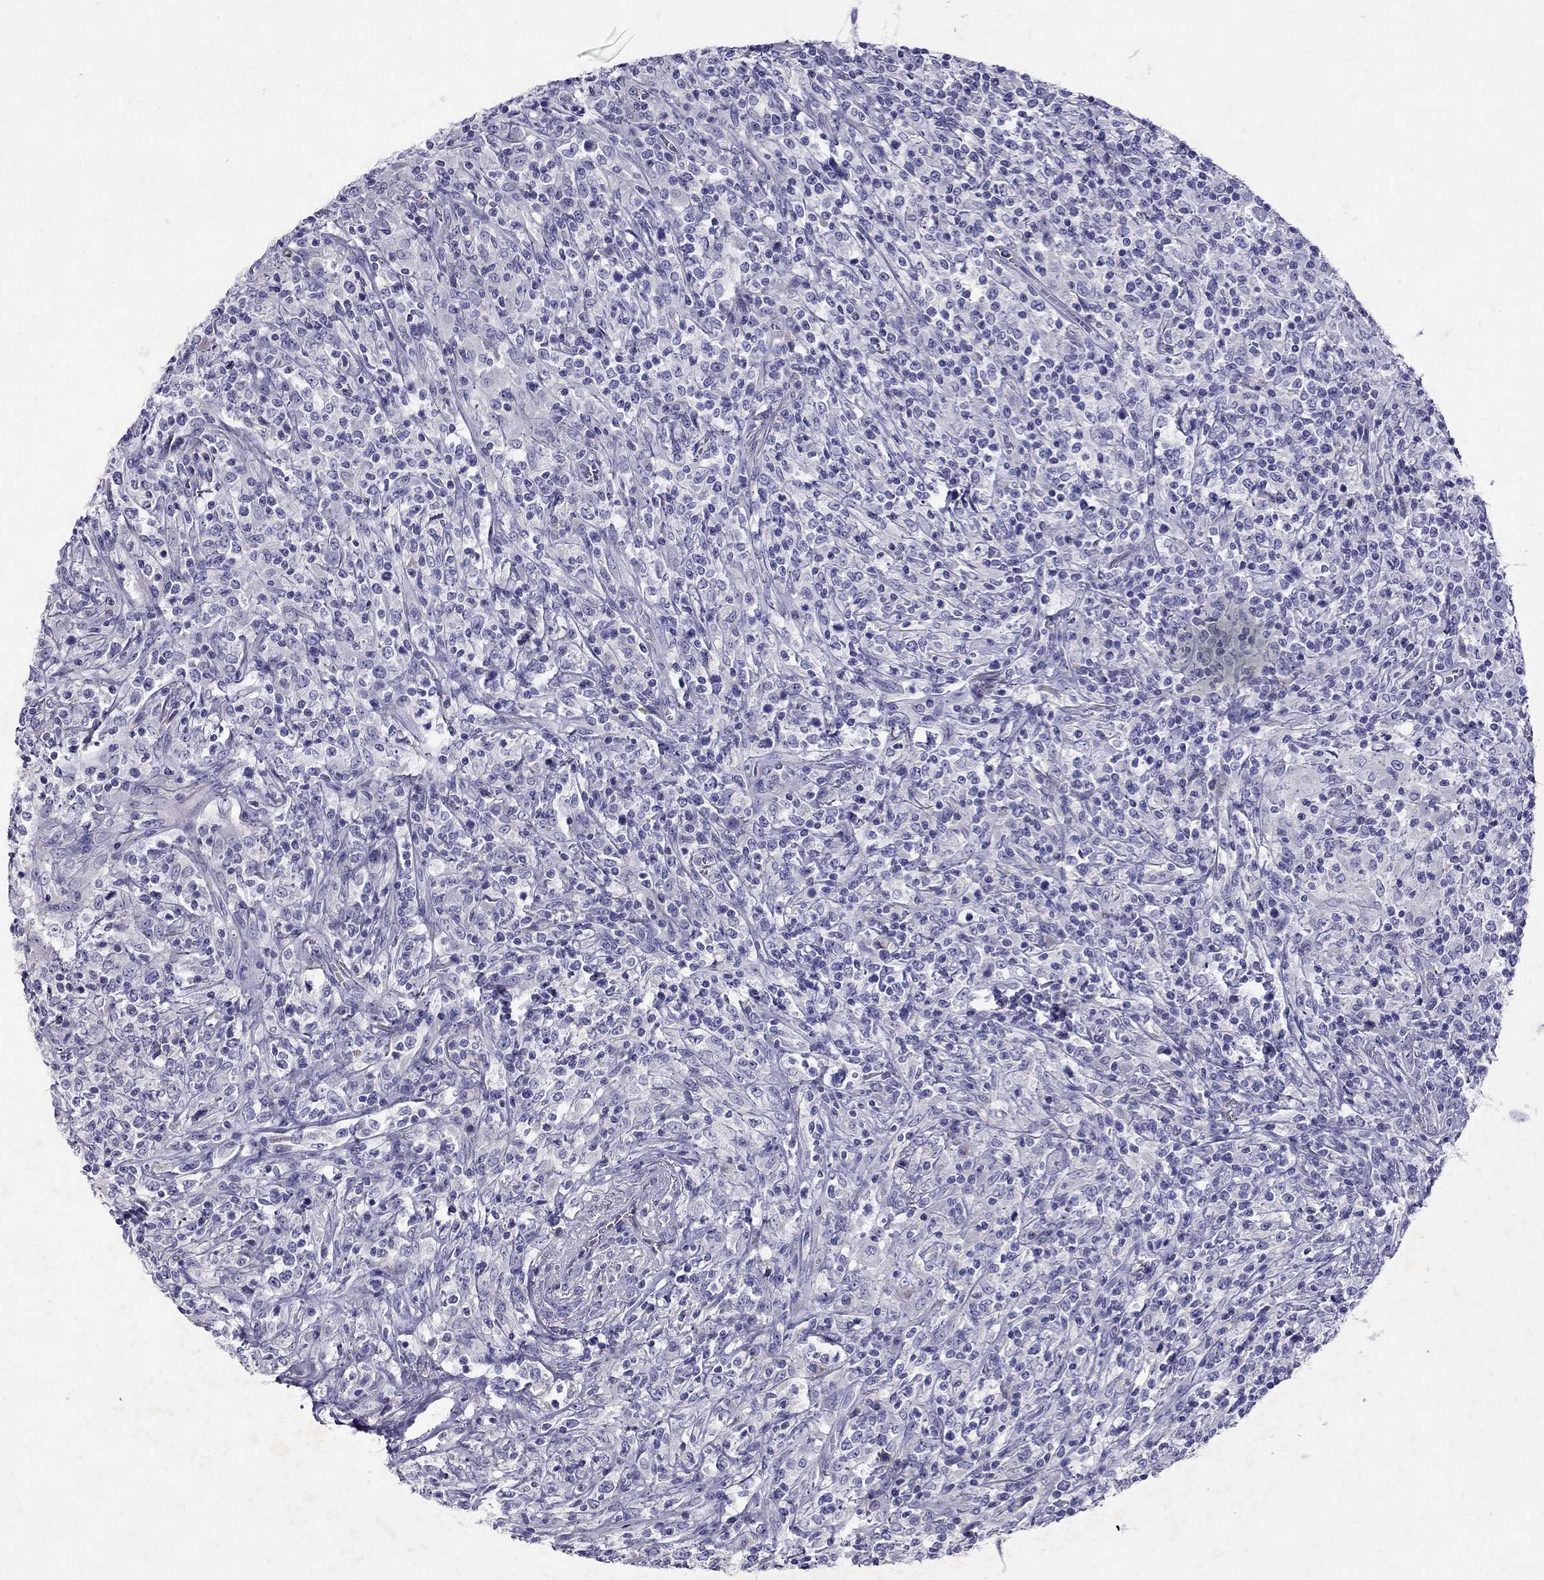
{"staining": {"intensity": "negative", "quantity": "none", "location": "none"}, "tissue": "lymphoma", "cell_type": "Tumor cells", "image_type": "cancer", "snomed": [{"axis": "morphology", "description": "Malignant lymphoma, non-Hodgkin's type, High grade"}, {"axis": "topography", "description": "Lung"}], "caption": "The photomicrograph displays no staining of tumor cells in malignant lymphoma, non-Hodgkin's type (high-grade). Nuclei are stained in blue.", "gene": "GNAT3", "patient": {"sex": "male", "age": 79}}